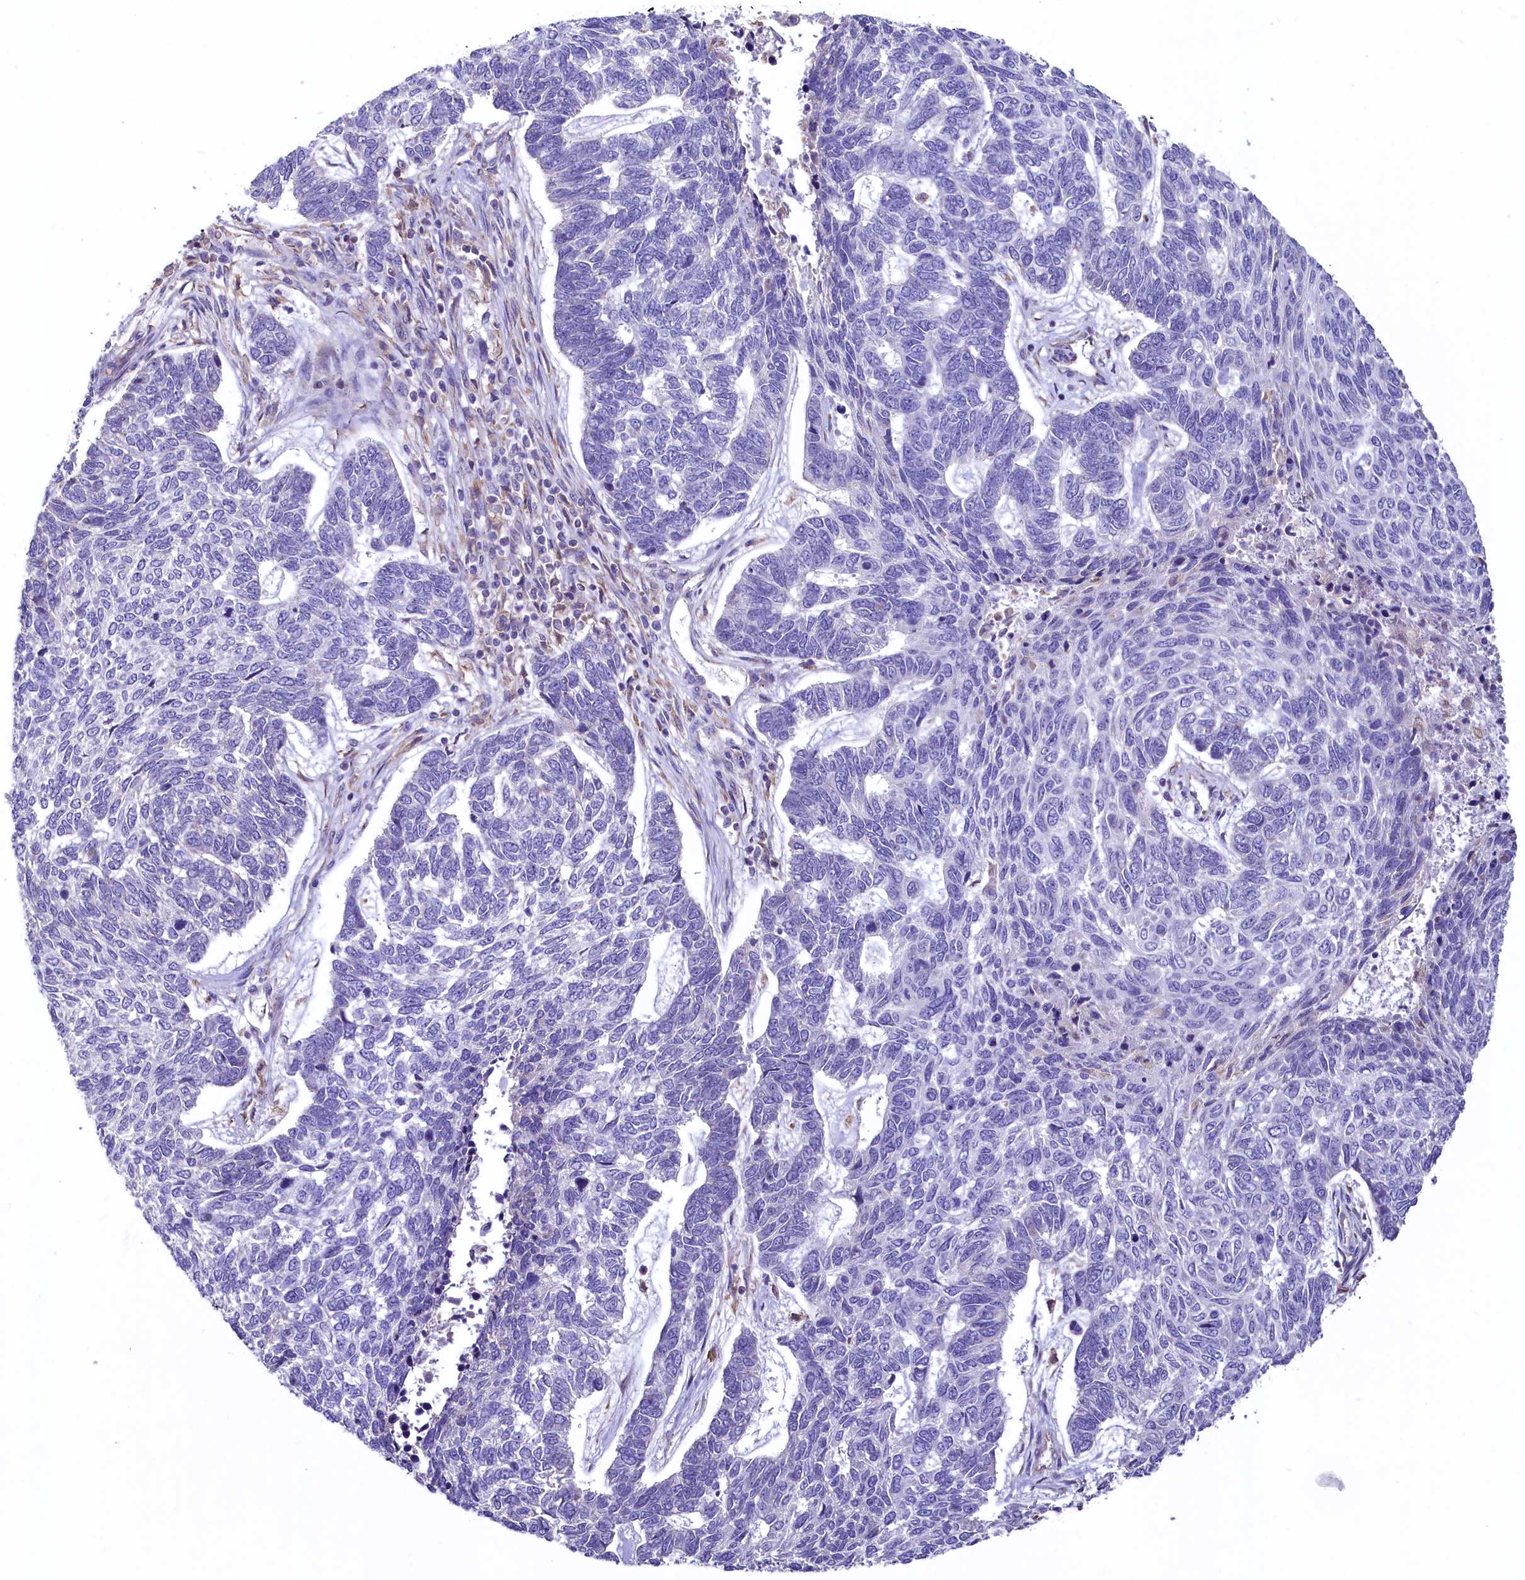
{"staining": {"intensity": "negative", "quantity": "none", "location": "none"}, "tissue": "skin cancer", "cell_type": "Tumor cells", "image_type": "cancer", "snomed": [{"axis": "morphology", "description": "Basal cell carcinoma"}, {"axis": "topography", "description": "Skin"}], "caption": "Immunohistochemistry (IHC) of skin basal cell carcinoma reveals no staining in tumor cells.", "gene": "HPS6", "patient": {"sex": "female", "age": 65}}